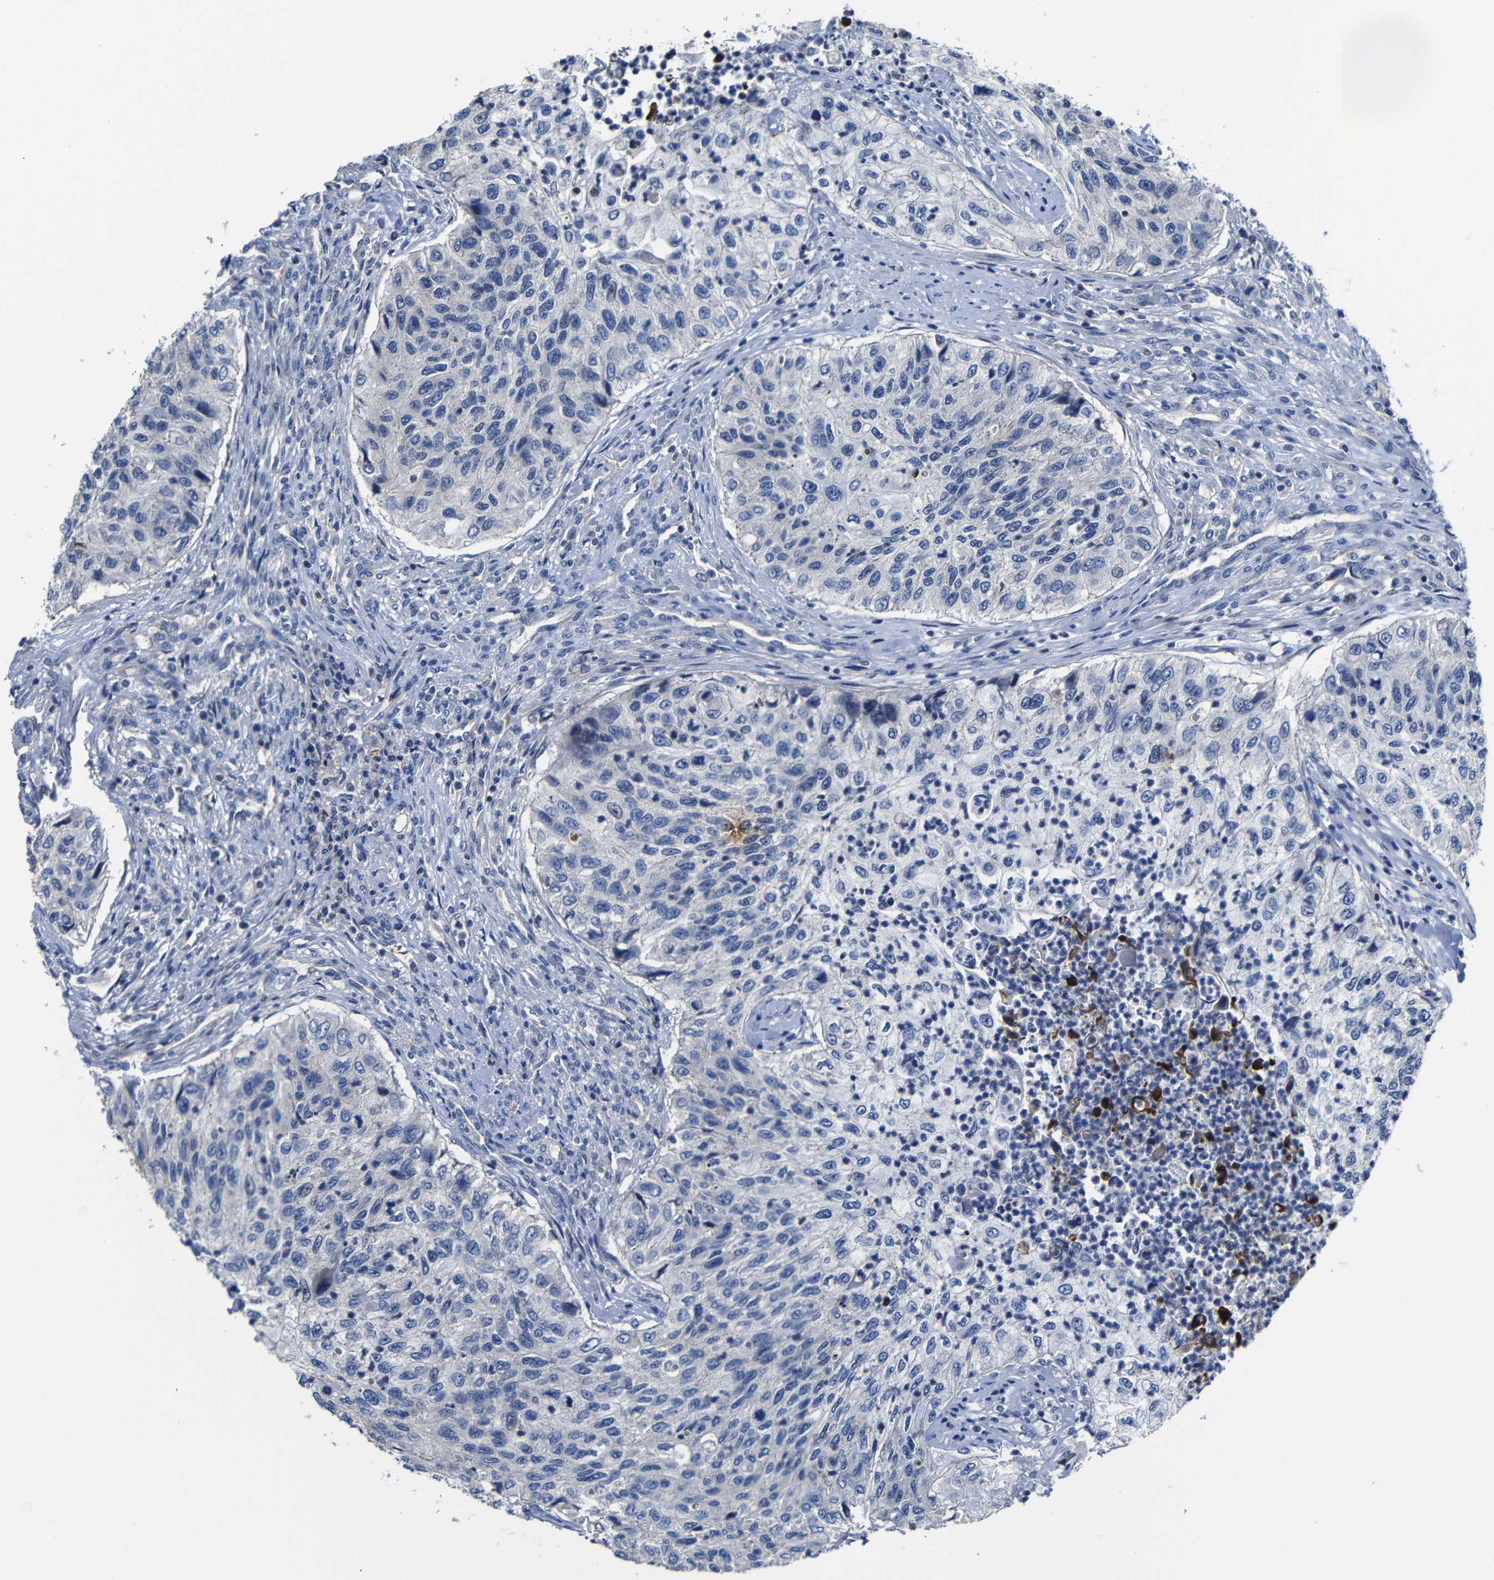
{"staining": {"intensity": "negative", "quantity": "none", "location": "none"}, "tissue": "urothelial cancer", "cell_type": "Tumor cells", "image_type": "cancer", "snomed": [{"axis": "morphology", "description": "Urothelial carcinoma, High grade"}, {"axis": "topography", "description": "Urinary bladder"}], "caption": "This is an immunohistochemistry (IHC) micrograph of high-grade urothelial carcinoma. There is no expression in tumor cells.", "gene": "AFDN", "patient": {"sex": "female", "age": 60}}